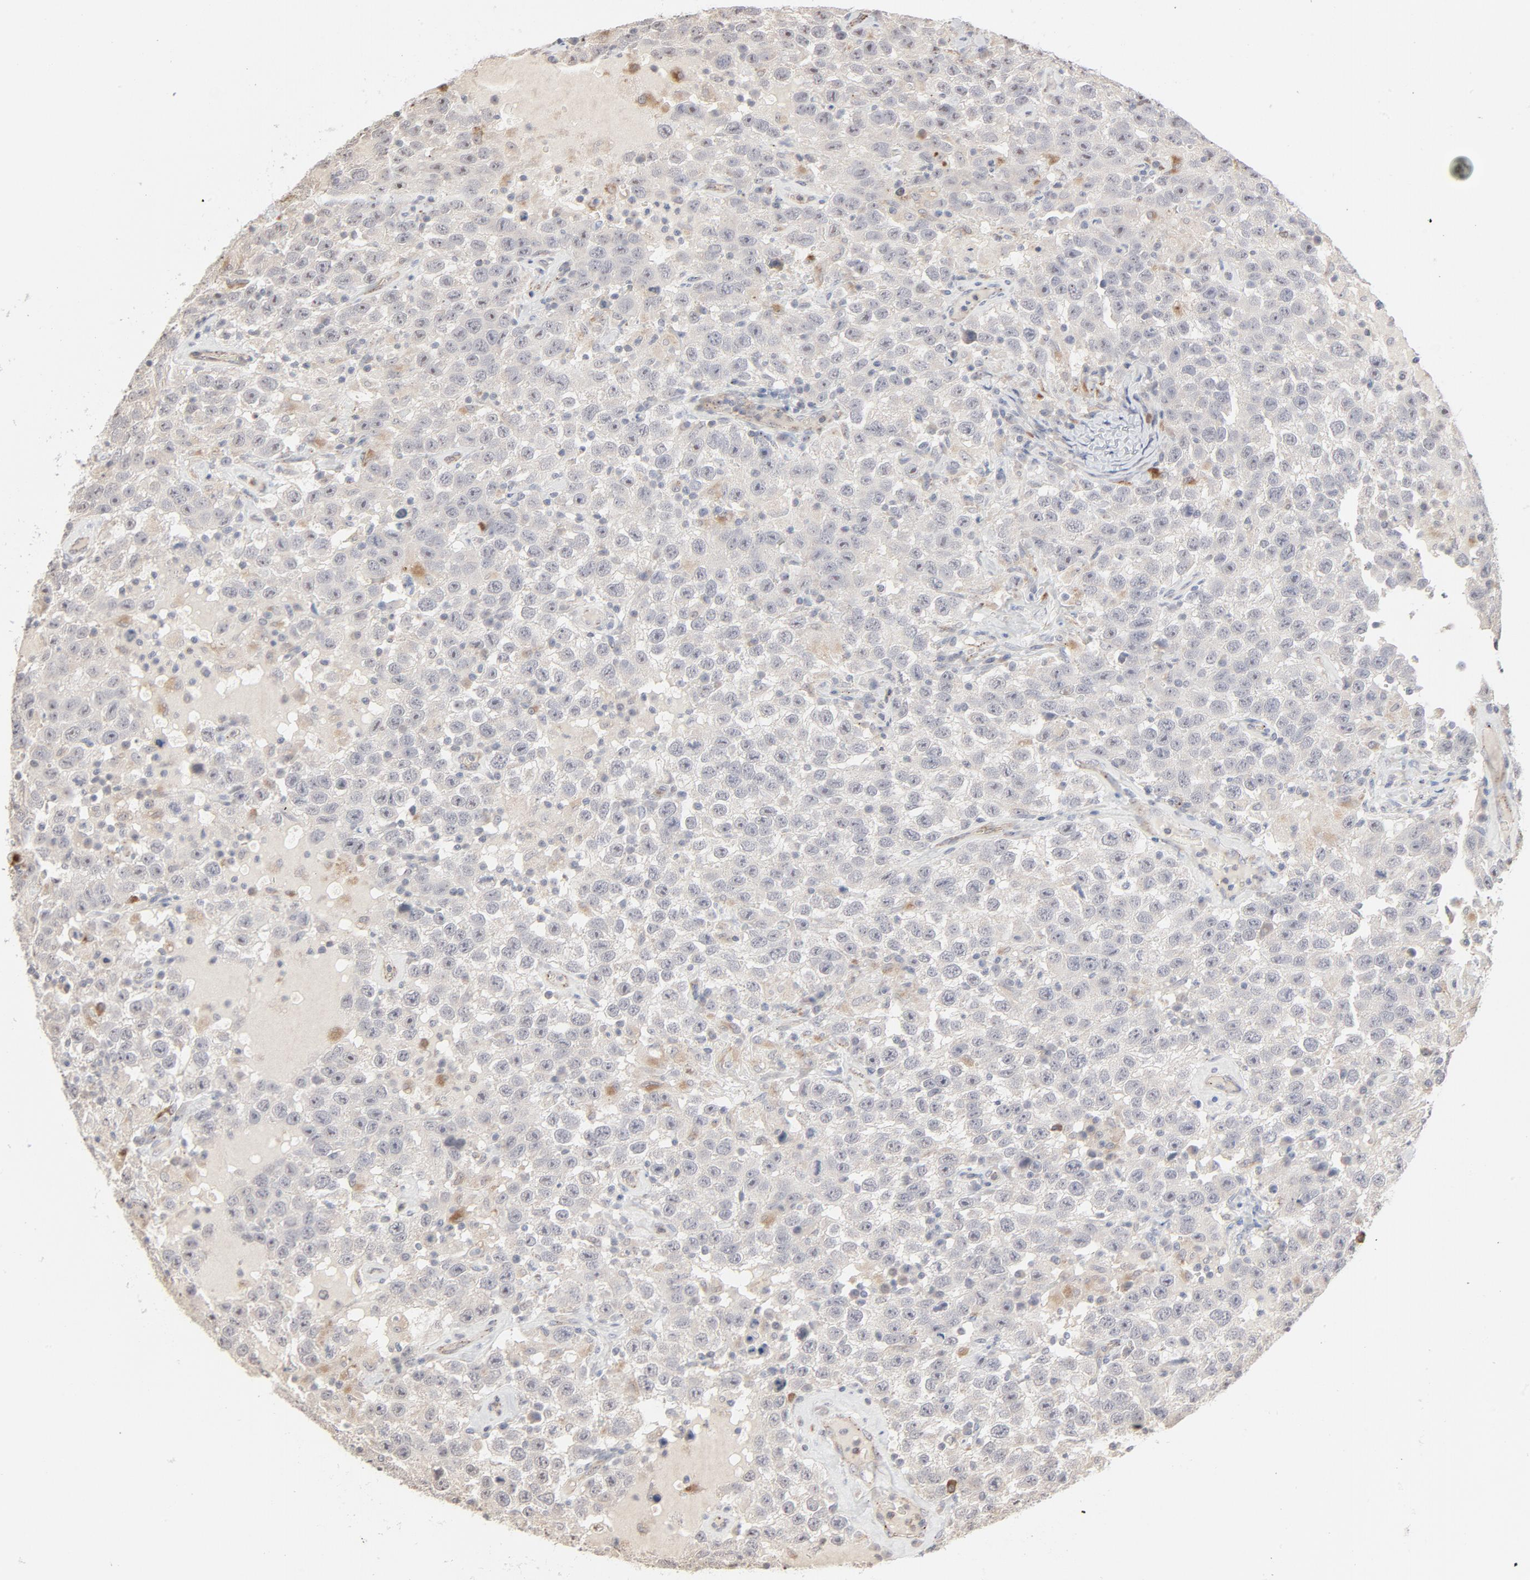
{"staining": {"intensity": "negative", "quantity": "none", "location": "none"}, "tissue": "testis cancer", "cell_type": "Tumor cells", "image_type": "cancer", "snomed": [{"axis": "morphology", "description": "Seminoma, NOS"}, {"axis": "topography", "description": "Testis"}], "caption": "This is an IHC micrograph of human testis cancer (seminoma). There is no positivity in tumor cells.", "gene": "POMT2", "patient": {"sex": "male", "age": 41}}